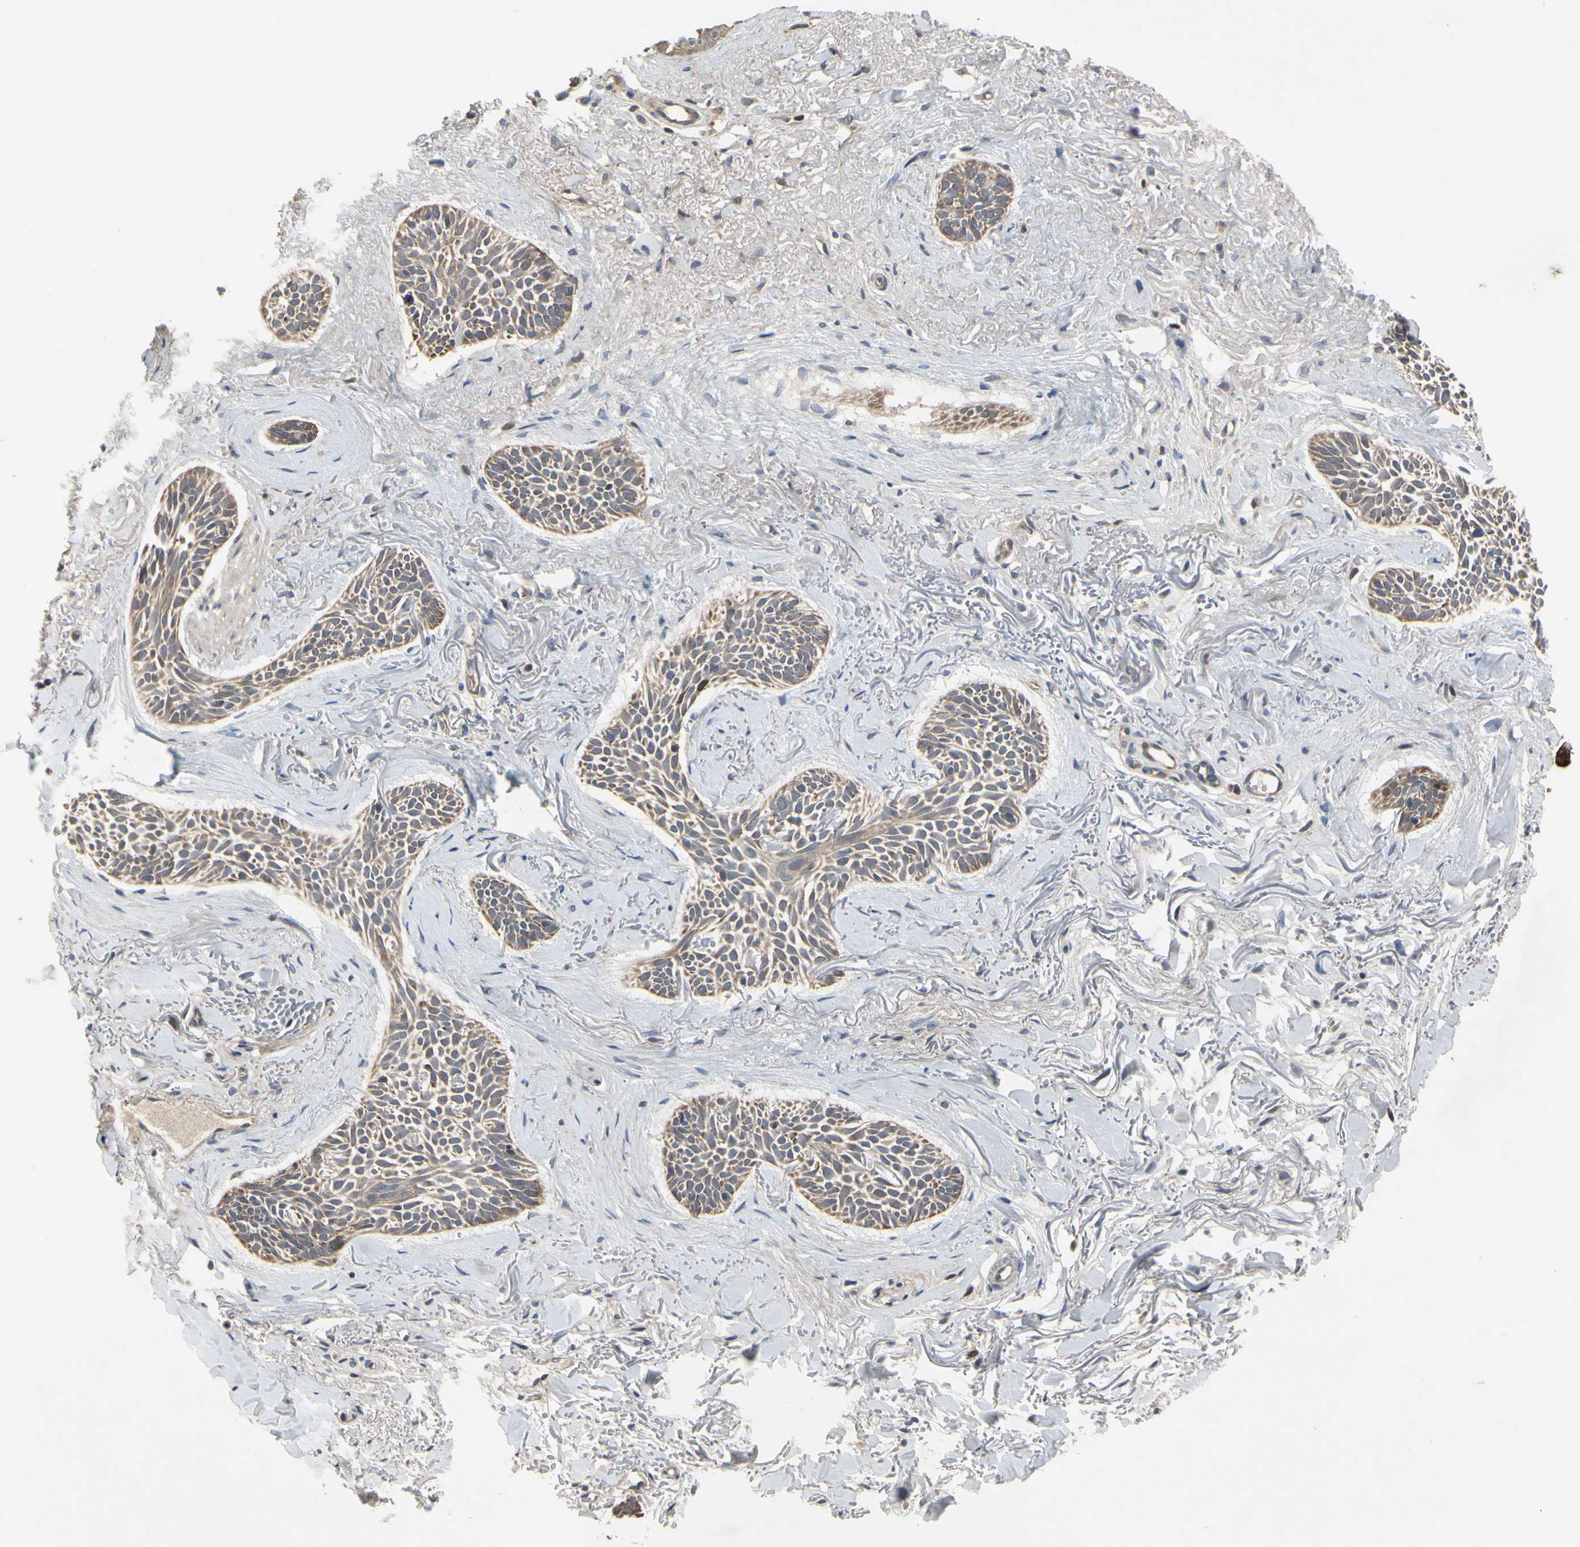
{"staining": {"intensity": "moderate", "quantity": ">75%", "location": "cytoplasmic/membranous"}, "tissue": "skin cancer", "cell_type": "Tumor cells", "image_type": "cancer", "snomed": [{"axis": "morphology", "description": "Normal tissue, NOS"}, {"axis": "morphology", "description": "Basal cell carcinoma"}, {"axis": "topography", "description": "Skin"}], "caption": "Approximately >75% of tumor cells in basal cell carcinoma (skin) demonstrate moderate cytoplasmic/membranous protein staining as visualized by brown immunohistochemical staining.", "gene": "XIAP", "patient": {"sex": "female", "age": 84}}